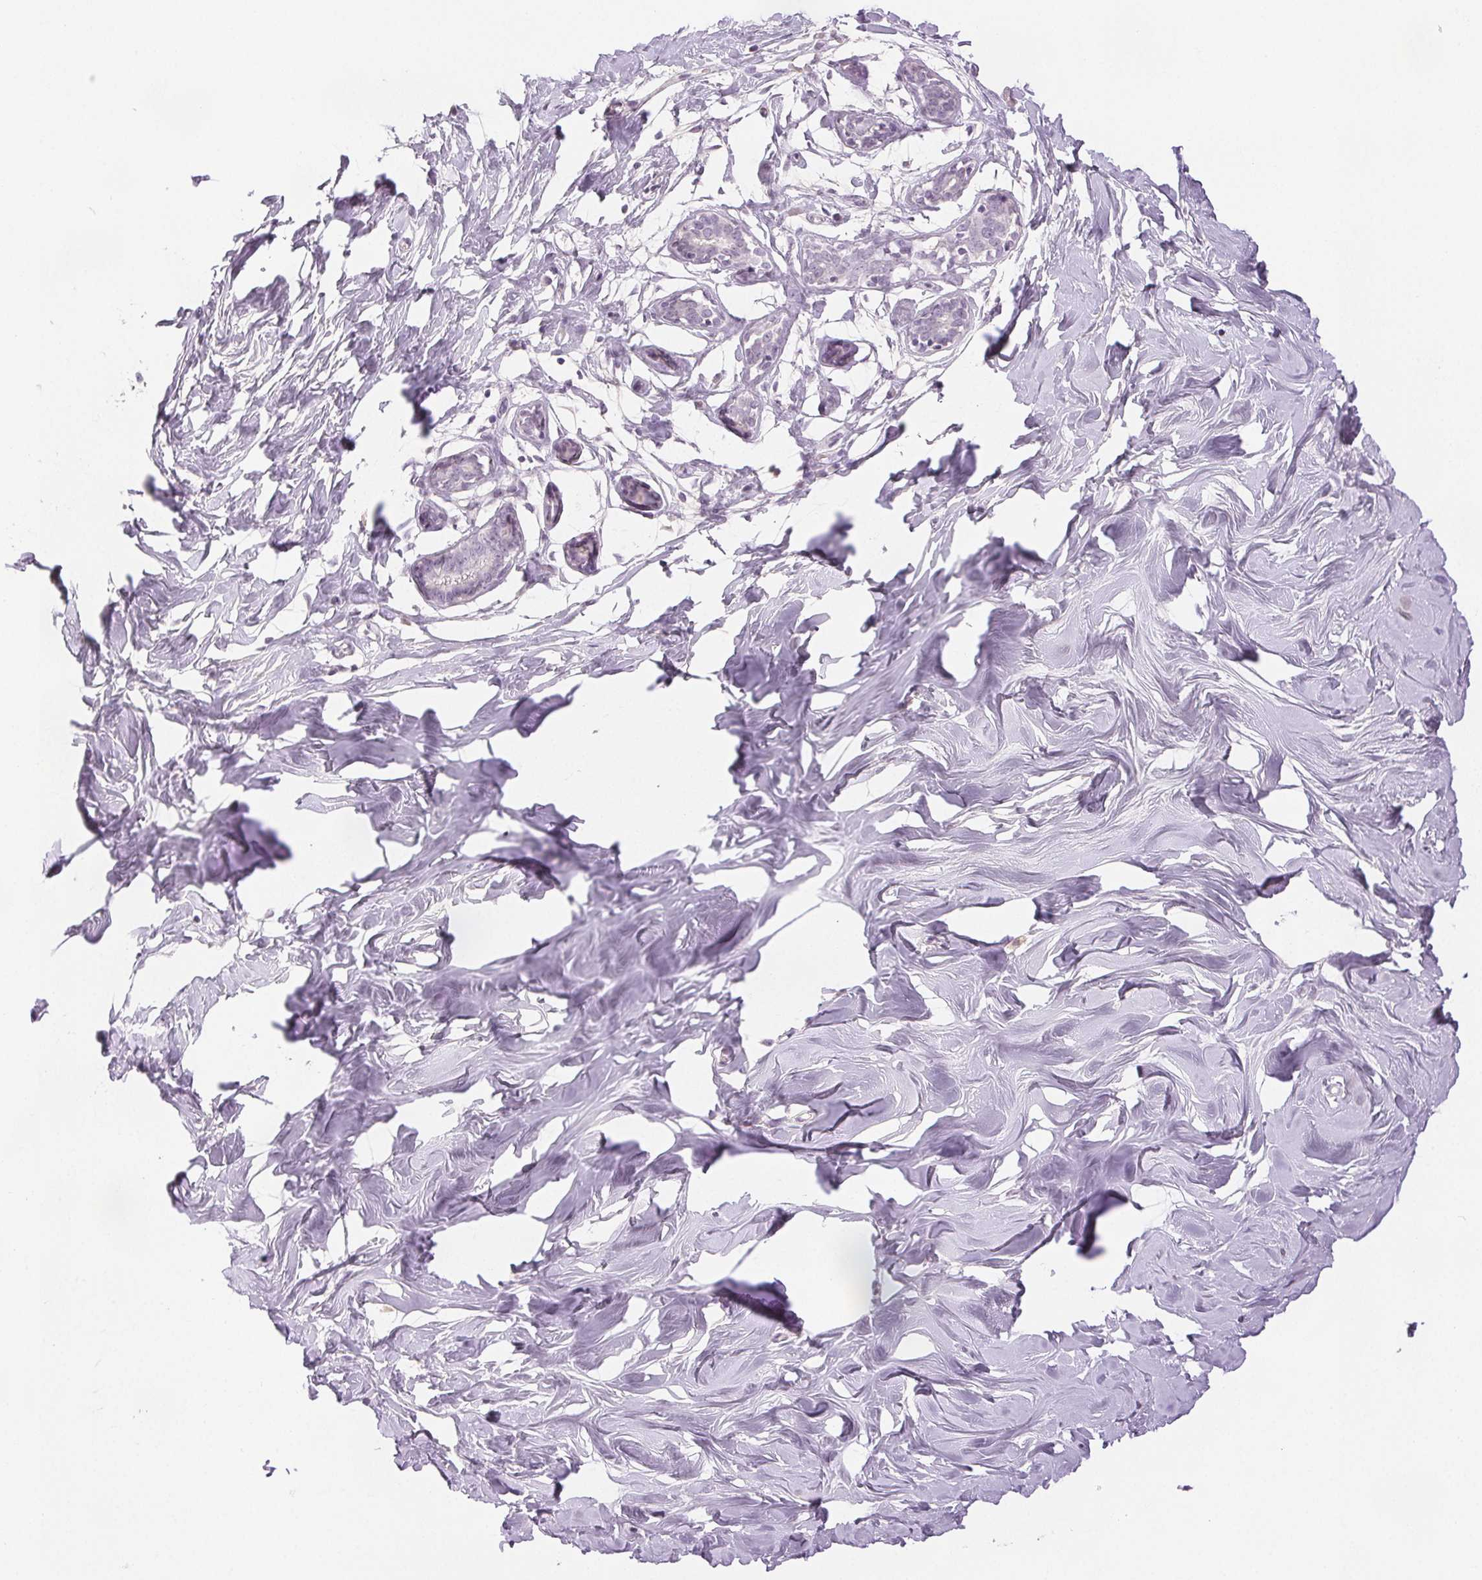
{"staining": {"intensity": "negative", "quantity": "none", "location": "none"}, "tissue": "breast", "cell_type": "Adipocytes", "image_type": "normal", "snomed": [{"axis": "morphology", "description": "Normal tissue, NOS"}, {"axis": "topography", "description": "Breast"}], "caption": "IHC histopathology image of benign breast stained for a protein (brown), which displays no staining in adipocytes.", "gene": "SCGN", "patient": {"sex": "female", "age": 27}}